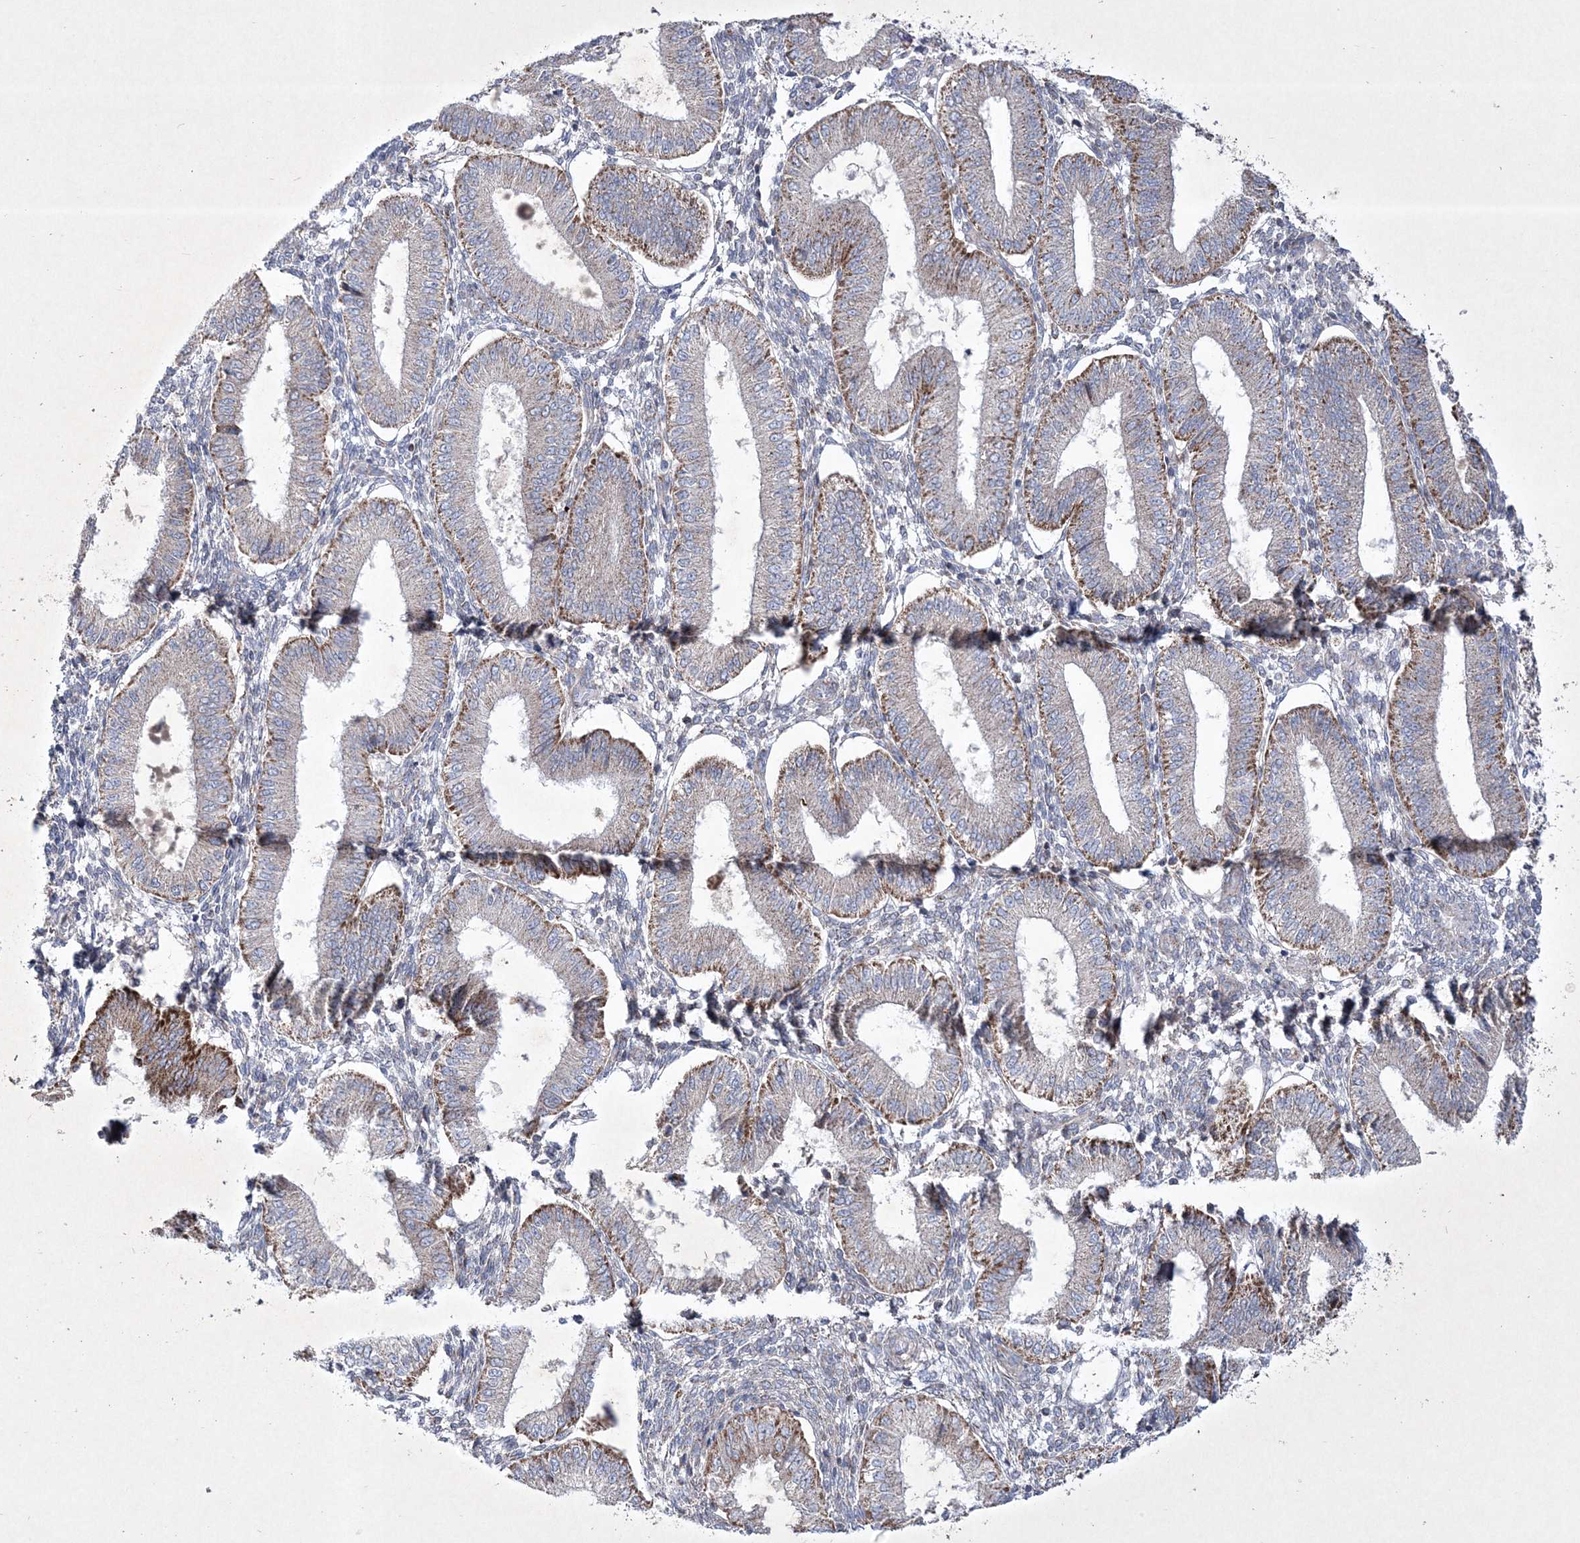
{"staining": {"intensity": "weak", "quantity": "<25%", "location": "cytoplasmic/membranous"}, "tissue": "endometrium", "cell_type": "Cells in endometrial stroma", "image_type": "normal", "snomed": [{"axis": "morphology", "description": "Normal tissue, NOS"}, {"axis": "topography", "description": "Endometrium"}], "caption": "IHC micrograph of unremarkable endometrium stained for a protein (brown), which shows no expression in cells in endometrial stroma.", "gene": "RICTOR", "patient": {"sex": "female", "age": 39}}